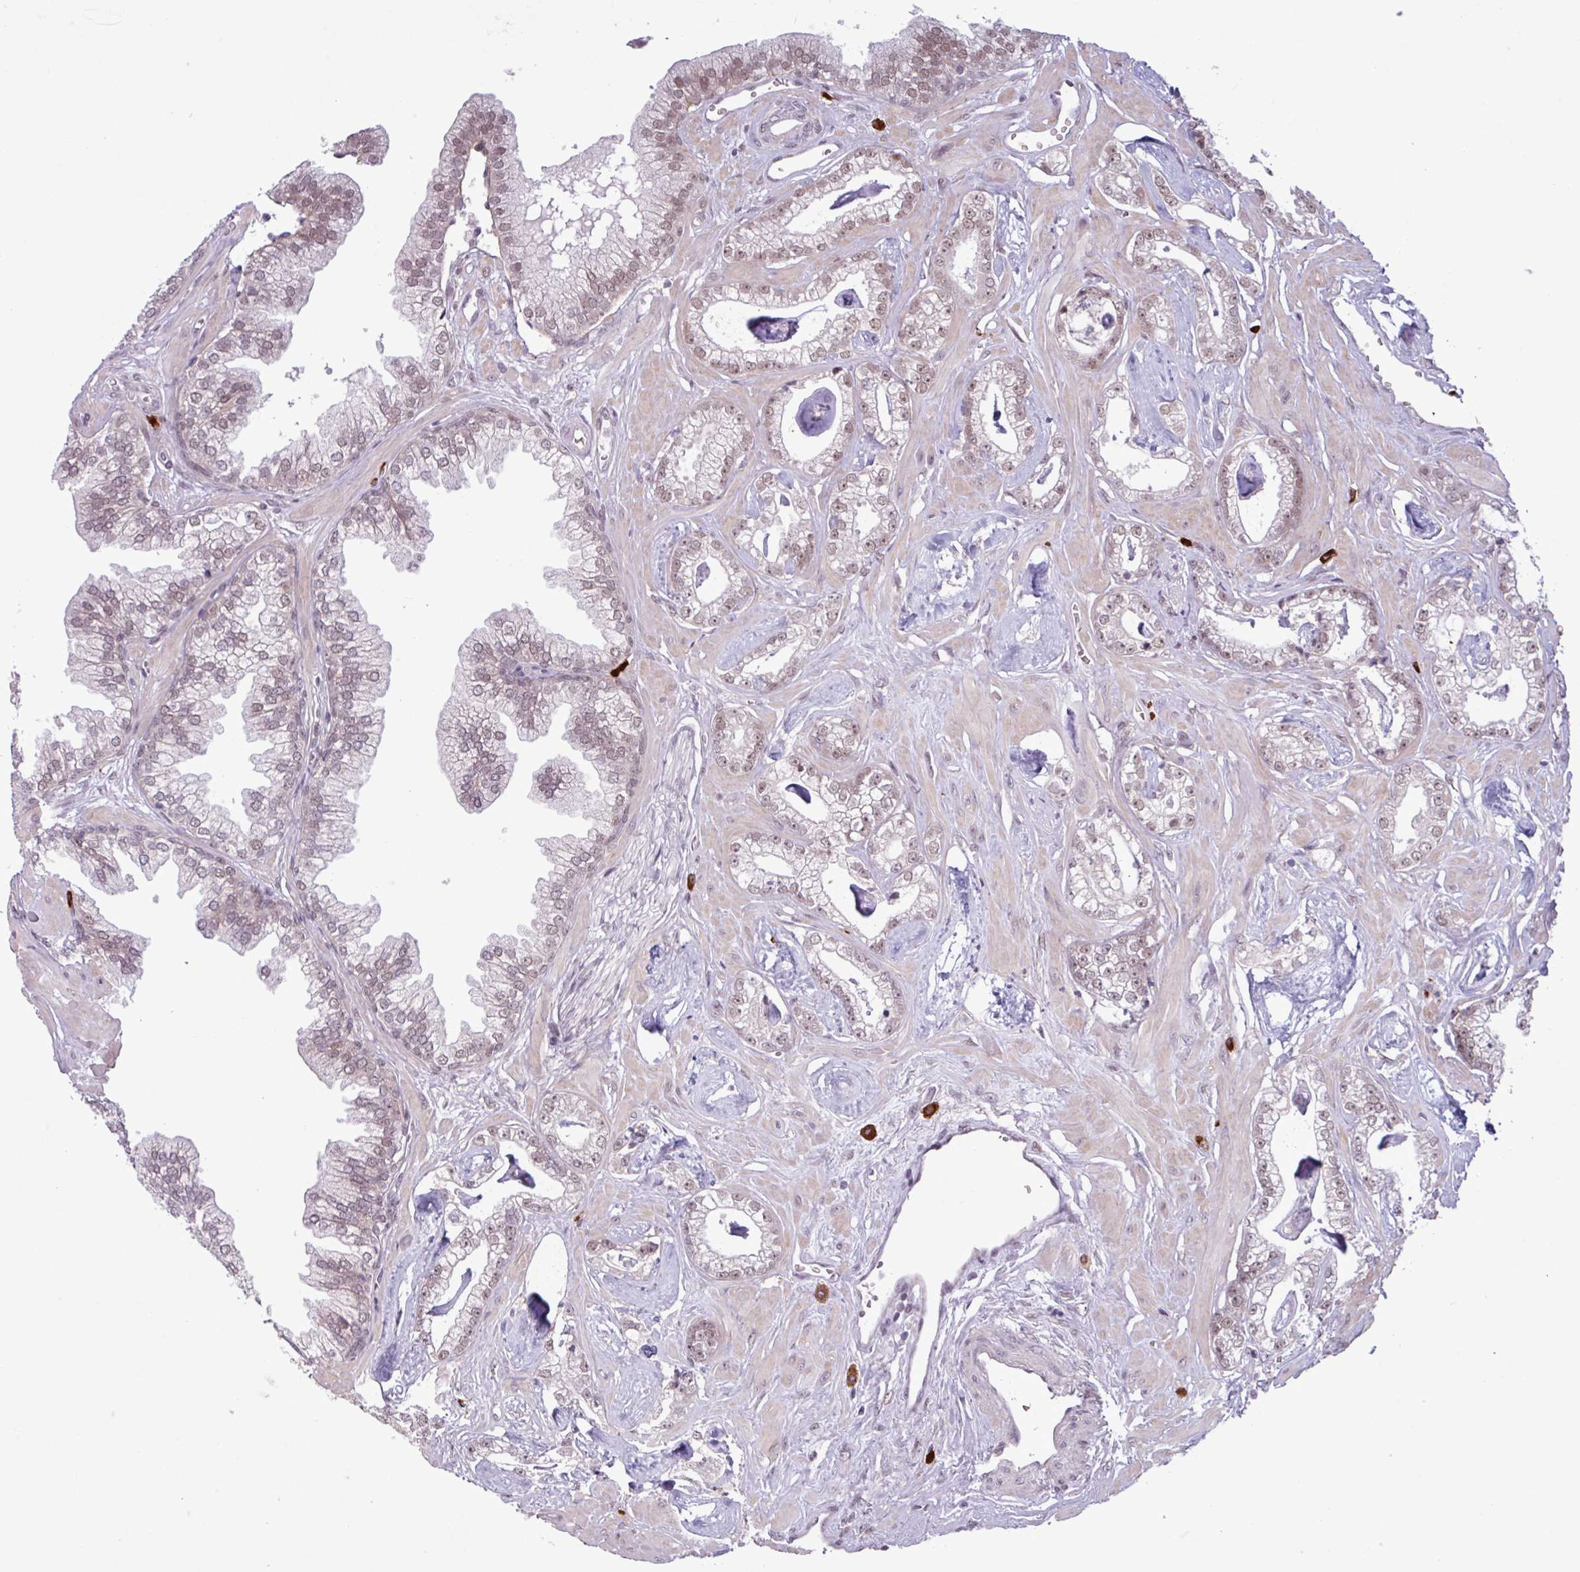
{"staining": {"intensity": "moderate", "quantity": "25%-75%", "location": "nuclear"}, "tissue": "prostate cancer", "cell_type": "Tumor cells", "image_type": "cancer", "snomed": [{"axis": "morphology", "description": "Adenocarcinoma, Low grade"}, {"axis": "topography", "description": "Prostate"}], "caption": "Immunohistochemical staining of adenocarcinoma (low-grade) (prostate) exhibits medium levels of moderate nuclear protein staining in approximately 25%-75% of tumor cells.", "gene": "NOTCH2", "patient": {"sex": "male", "age": 60}}